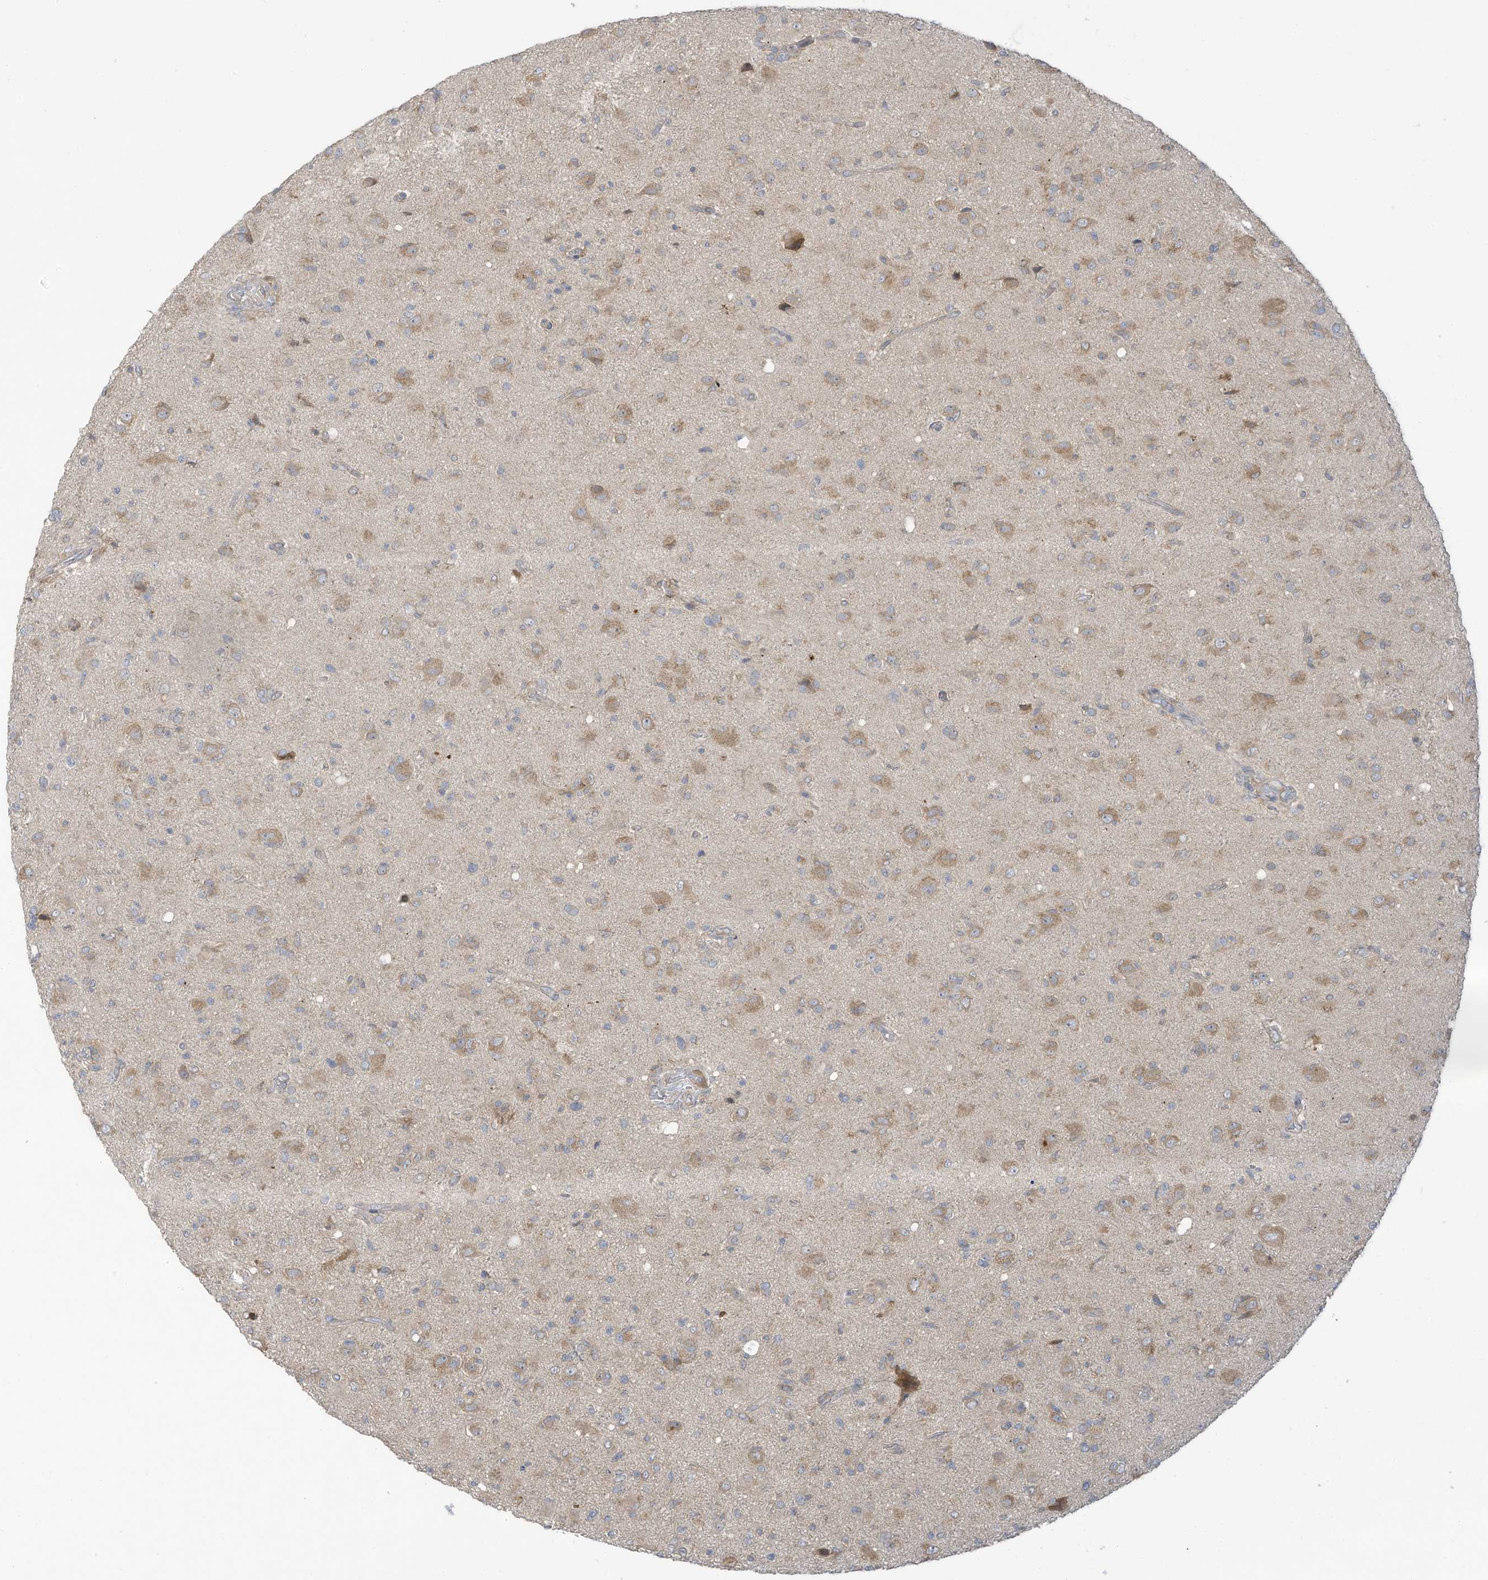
{"staining": {"intensity": "moderate", "quantity": "<25%", "location": "cytoplasmic/membranous"}, "tissue": "glioma", "cell_type": "Tumor cells", "image_type": "cancer", "snomed": [{"axis": "morphology", "description": "Glioma, malignant, High grade"}, {"axis": "topography", "description": "Brain"}], "caption": "Moderate cytoplasmic/membranous positivity is seen in about <25% of tumor cells in malignant glioma (high-grade).", "gene": "LRRN2", "patient": {"sex": "female", "age": 57}}